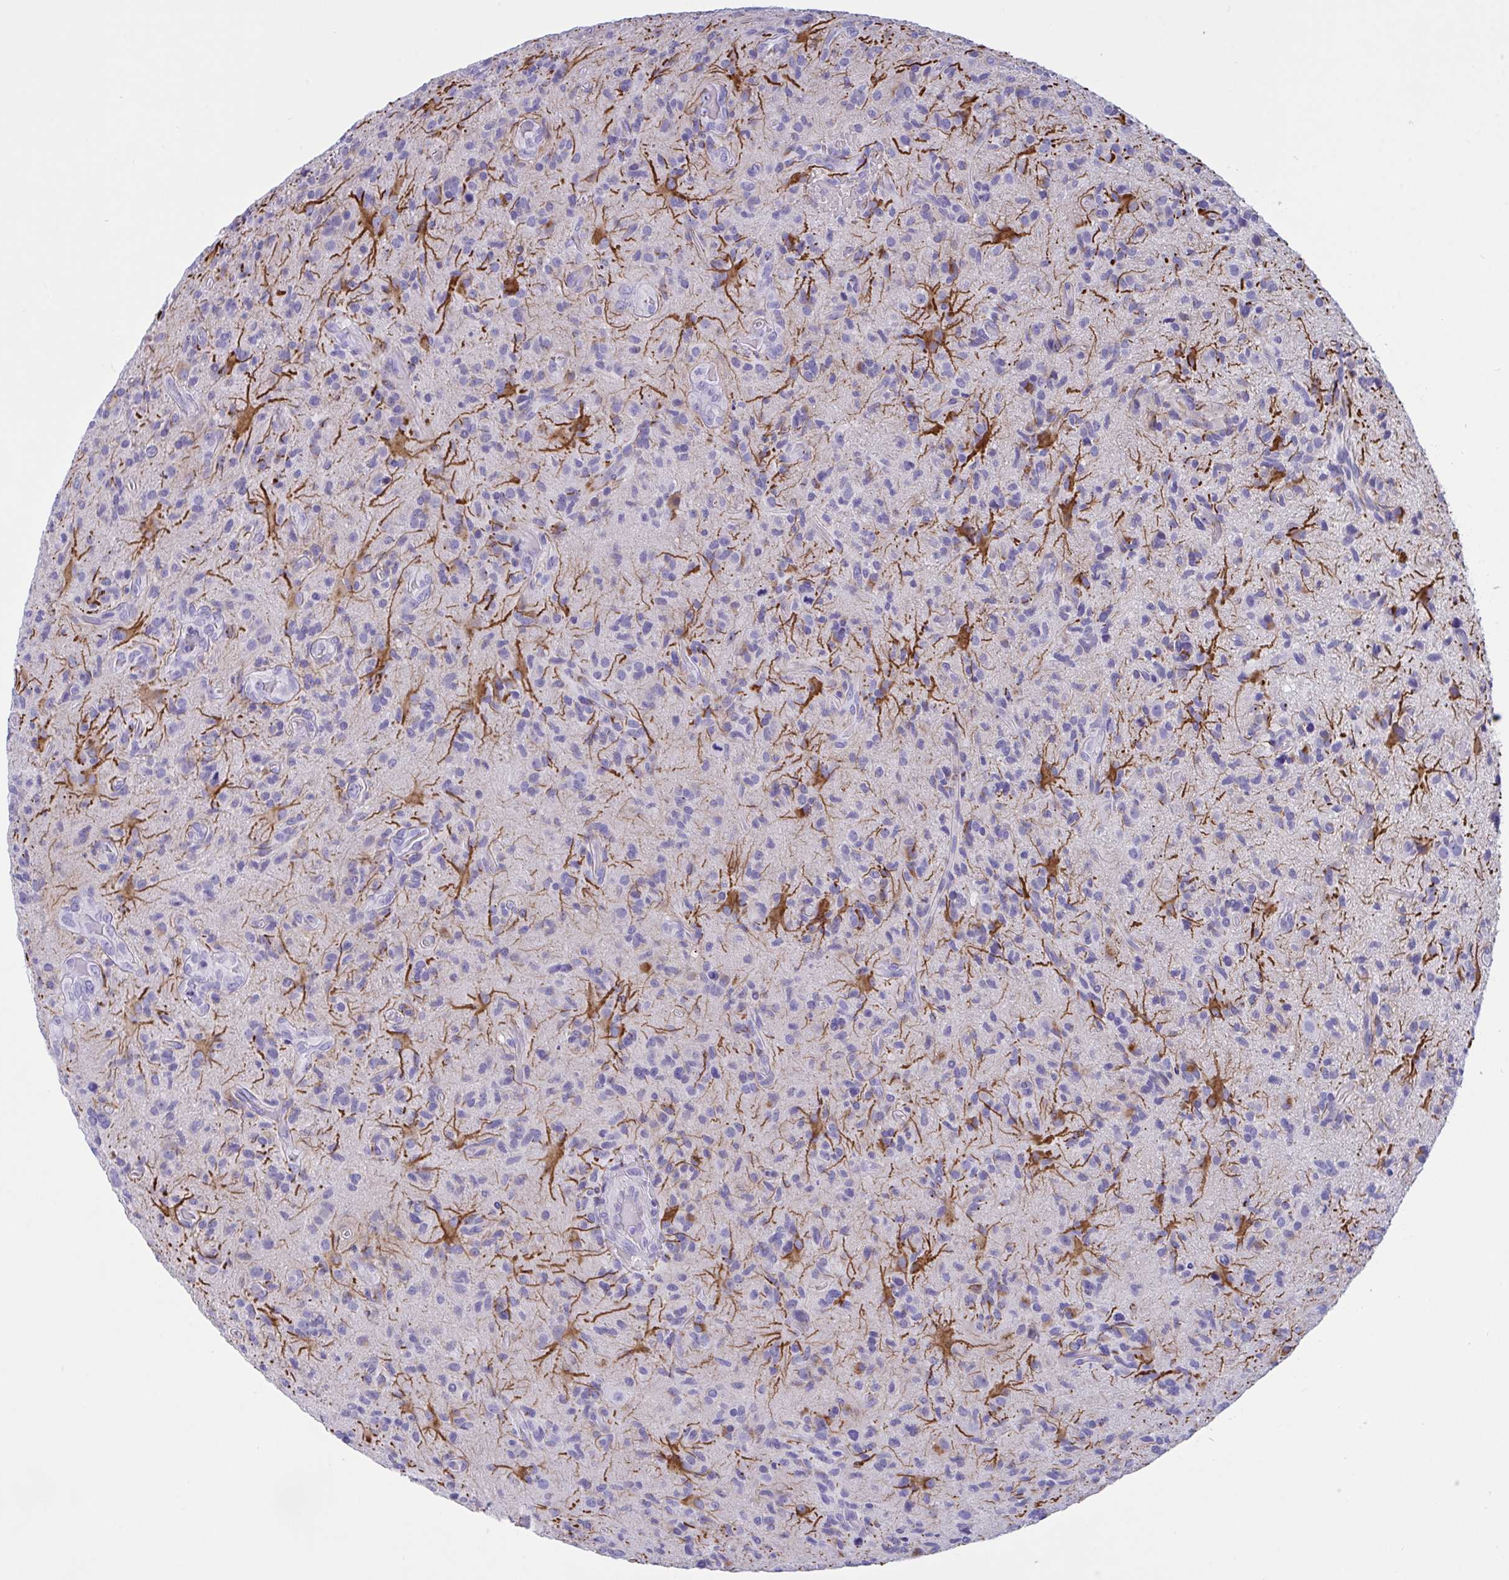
{"staining": {"intensity": "negative", "quantity": "none", "location": "none"}, "tissue": "glioma", "cell_type": "Tumor cells", "image_type": "cancer", "snomed": [{"axis": "morphology", "description": "Glioma, malignant, High grade"}, {"axis": "topography", "description": "Brain"}], "caption": "Tumor cells are negative for brown protein staining in glioma. (Stains: DAB immunohistochemistry with hematoxylin counter stain, Microscopy: brightfield microscopy at high magnification).", "gene": "OXLD1", "patient": {"sex": "male", "age": 55}}